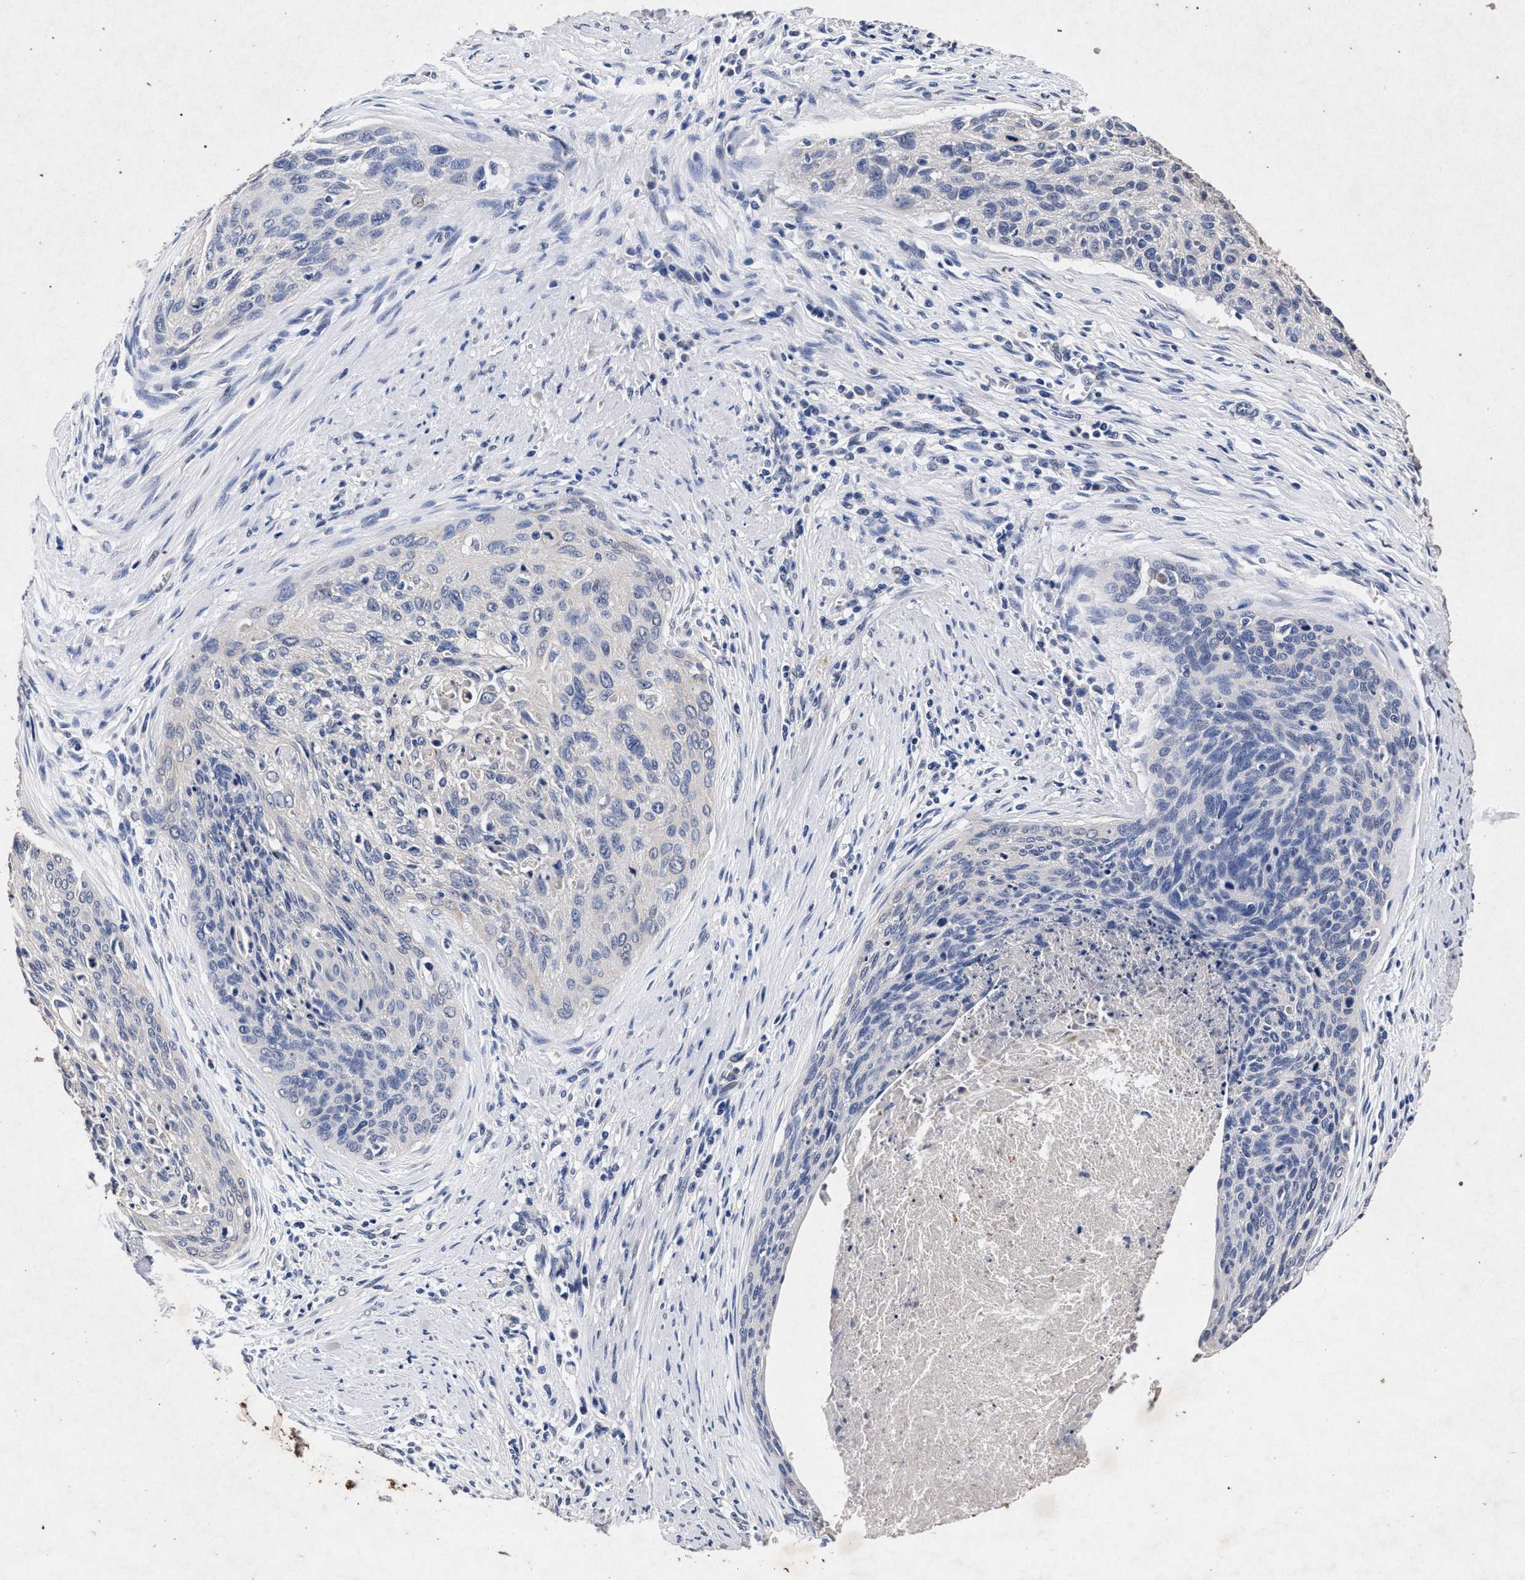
{"staining": {"intensity": "negative", "quantity": "none", "location": "none"}, "tissue": "cervical cancer", "cell_type": "Tumor cells", "image_type": "cancer", "snomed": [{"axis": "morphology", "description": "Squamous cell carcinoma, NOS"}, {"axis": "topography", "description": "Cervix"}], "caption": "DAB immunohistochemical staining of cervical cancer exhibits no significant staining in tumor cells.", "gene": "ATP1A2", "patient": {"sex": "female", "age": 55}}